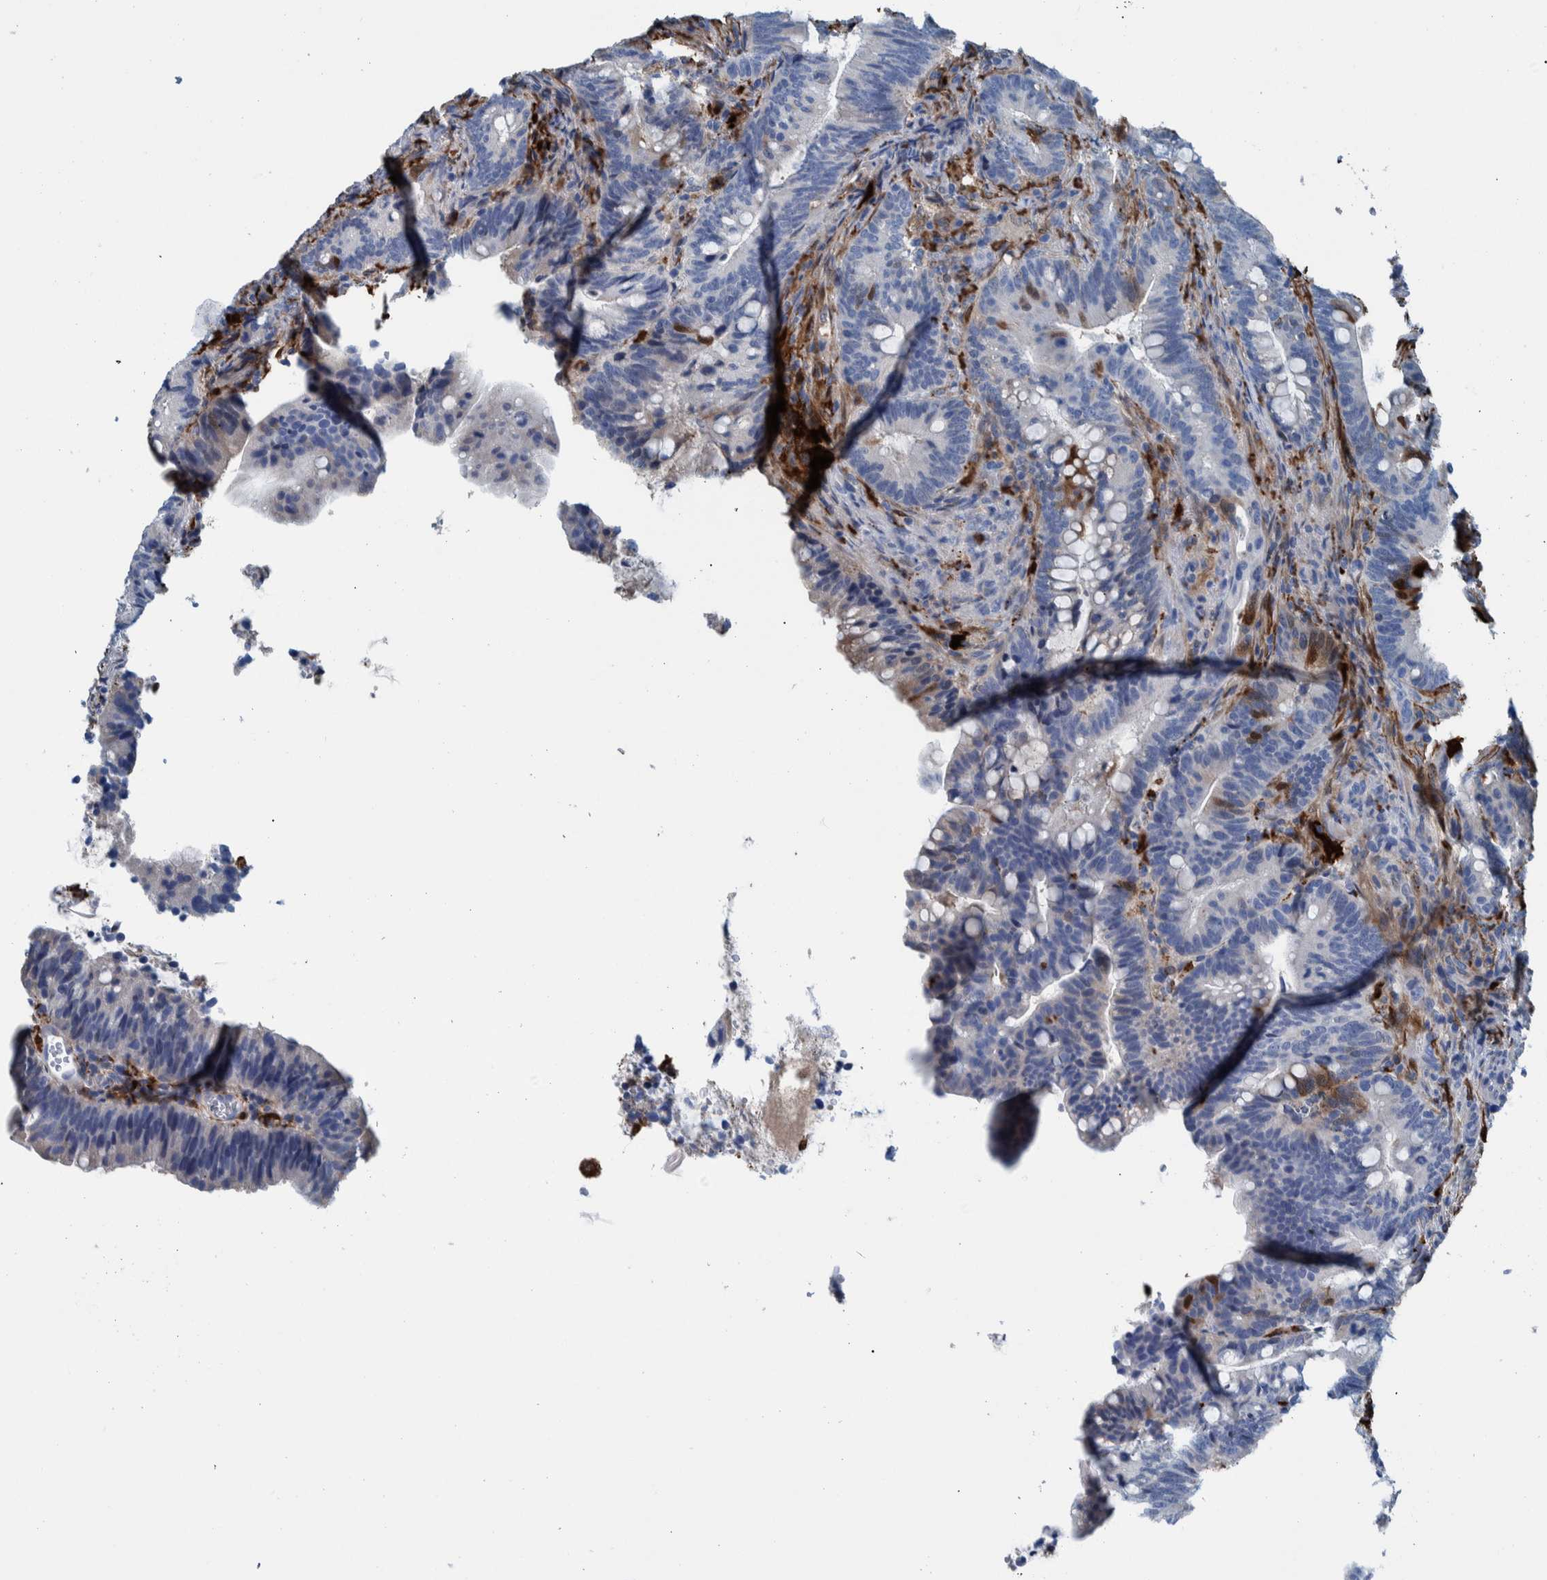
{"staining": {"intensity": "moderate", "quantity": "<25%", "location": "cytoplasmic/membranous"}, "tissue": "colorectal cancer", "cell_type": "Tumor cells", "image_type": "cancer", "snomed": [{"axis": "morphology", "description": "Adenocarcinoma, NOS"}, {"axis": "topography", "description": "Colon"}], "caption": "Immunohistochemistry (DAB) staining of human adenocarcinoma (colorectal) demonstrates moderate cytoplasmic/membranous protein expression in about <25% of tumor cells.", "gene": "IDO1", "patient": {"sex": "female", "age": 66}}